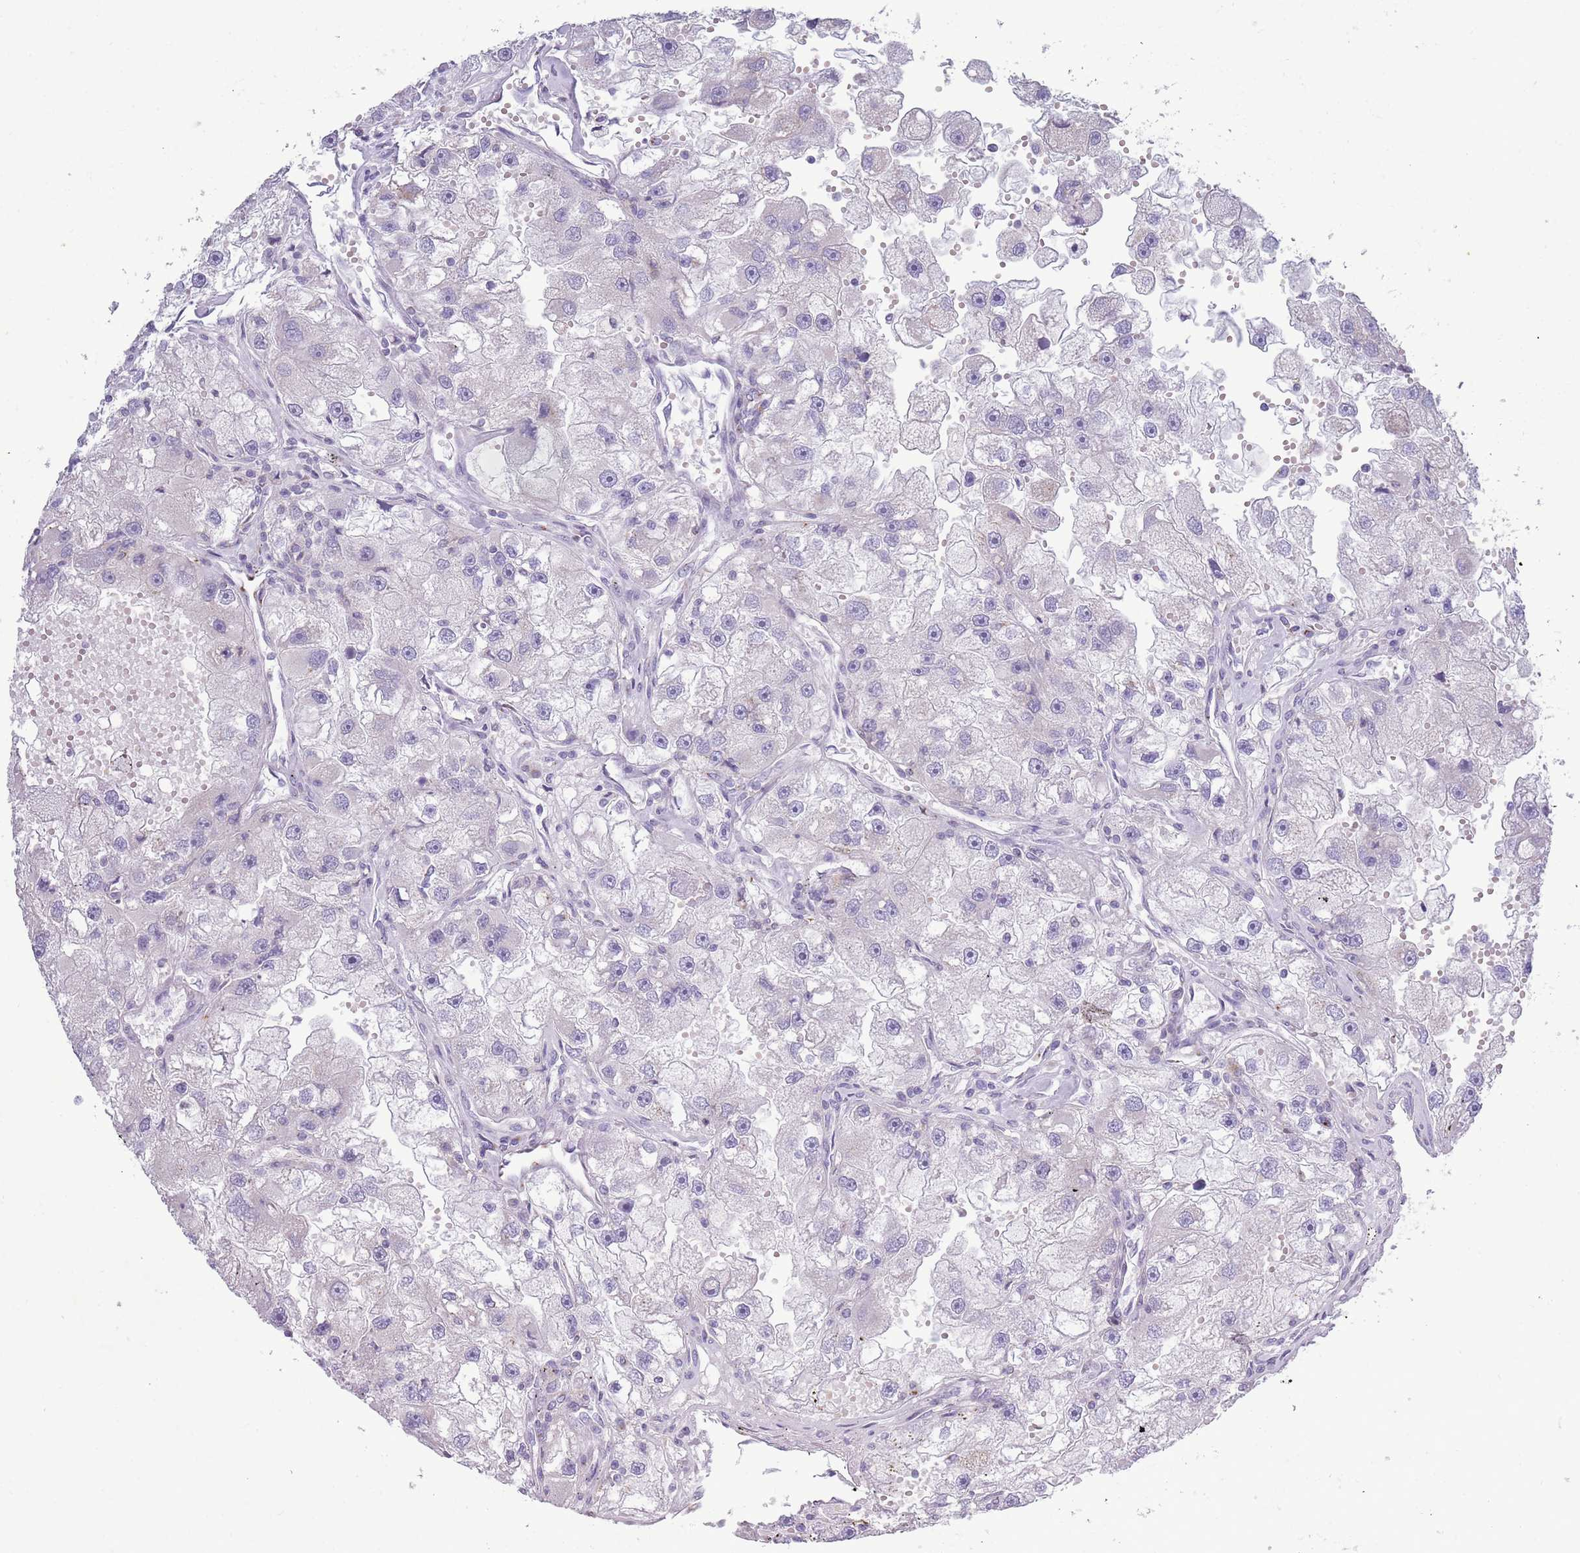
{"staining": {"intensity": "negative", "quantity": "none", "location": "none"}, "tissue": "renal cancer", "cell_type": "Tumor cells", "image_type": "cancer", "snomed": [{"axis": "morphology", "description": "Adenocarcinoma, NOS"}, {"axis": "topography", "description": "Kidney"}], "caption": "DAB (3,3'-diaminobenzidine) immunohistochemical staining of renal cancer displays no significant staining in tumor cells.", "gene": "ACSBG1", "patient": {"sex": "male", "age": 63}}